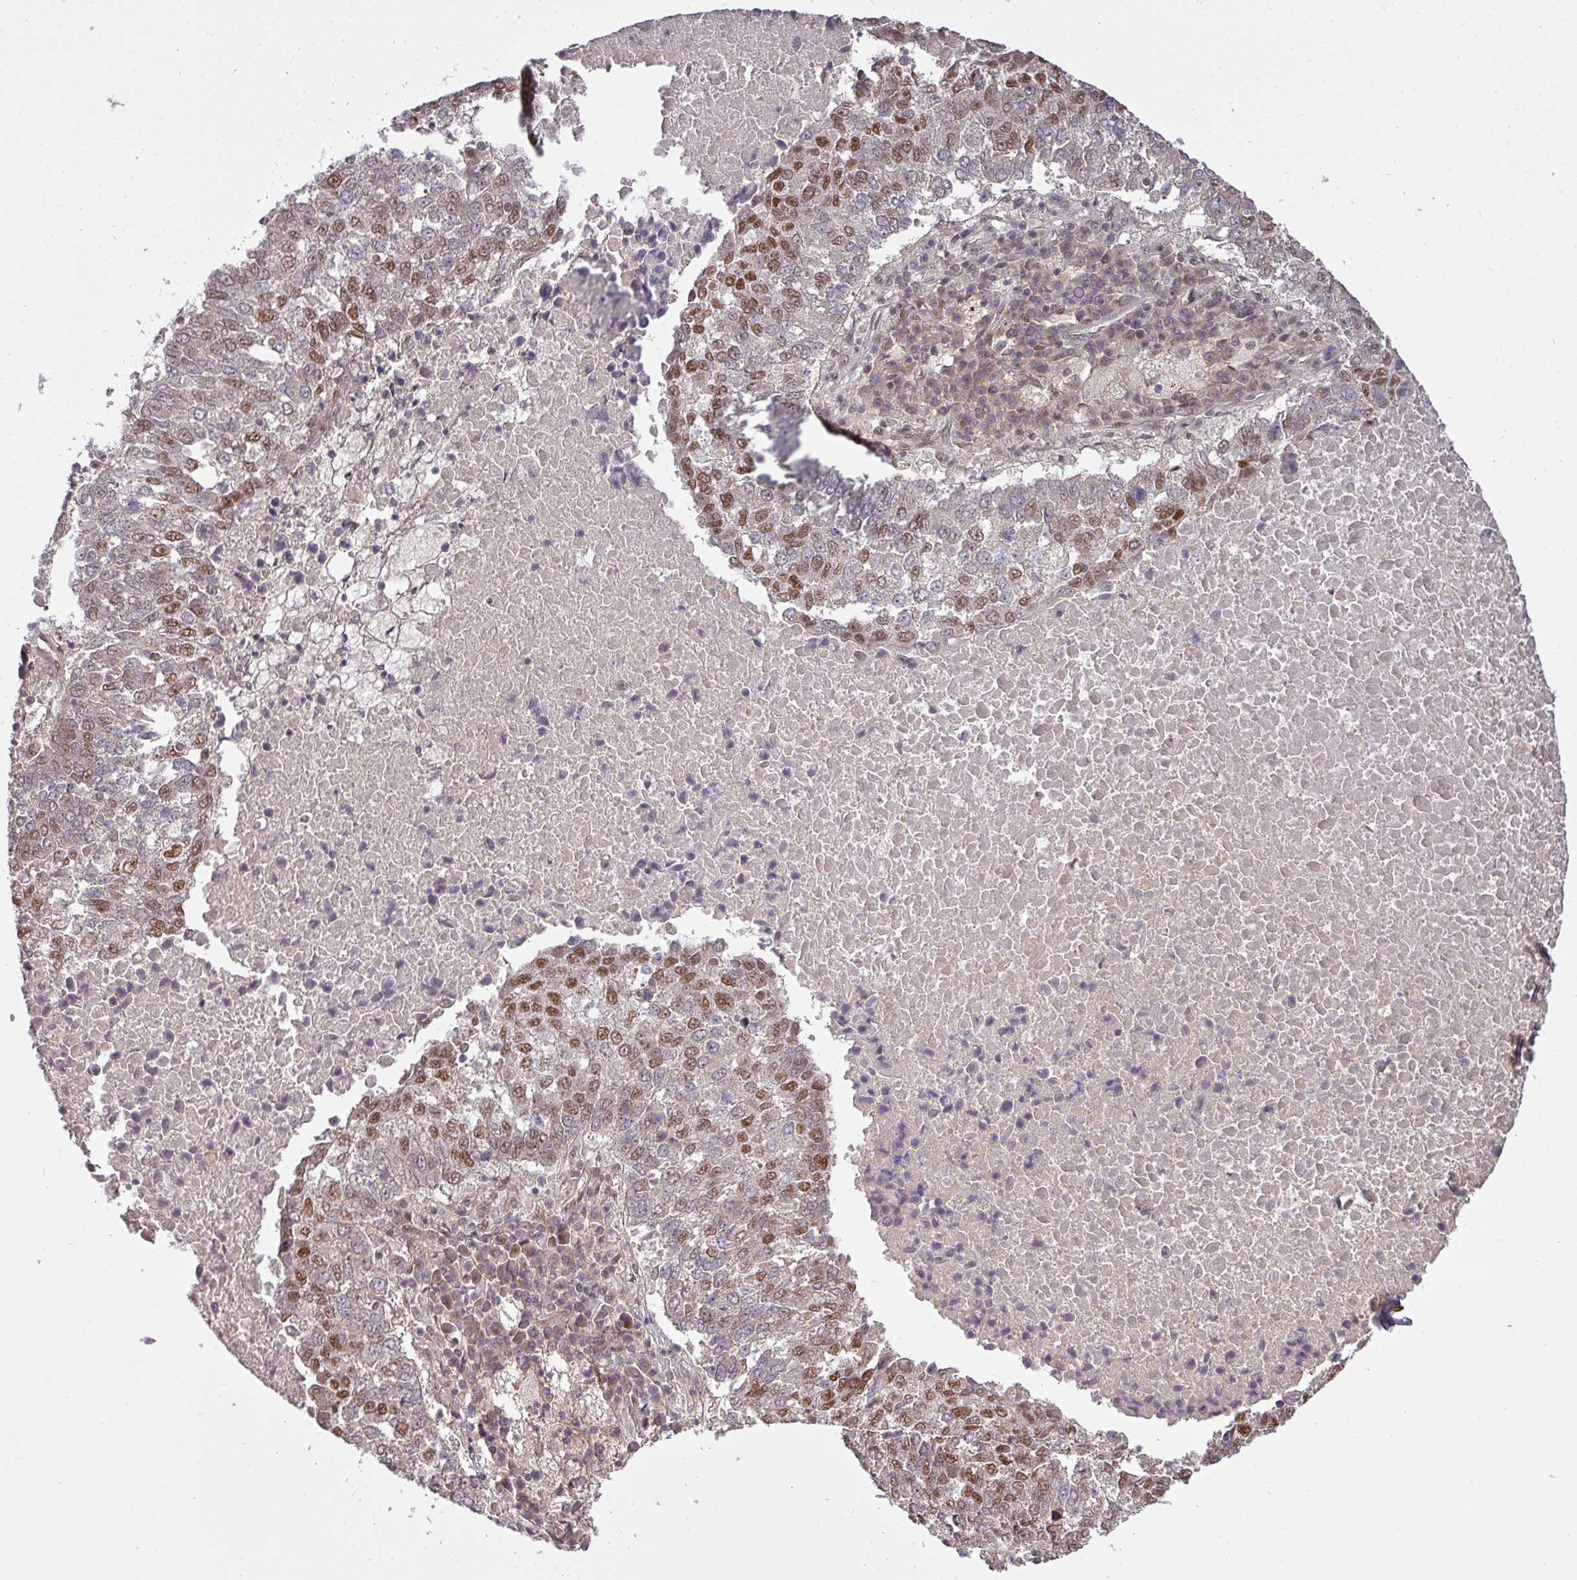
{"staining": {"intensity": "moderate", "quantity": "25%-75%", "location": "nuclear"}, "tissue": "lung cancer", "cell_type": "Tumor cells", "image_type": "cancer", "snomed": [{"axis": "morphology", "description": "Squamous cell carcinoma, NOS"}, {"axis": "topography", "description": "Lung"}], "caption": "An immunohistochemistry (IHC) micrograph of neoplastic tissue is shown. Protein staining in brown shows moderate nuclear positivity in lung cancer within tumor cells.", "gene": "CIC", "patient": {"sex": "male", "age": 73}}